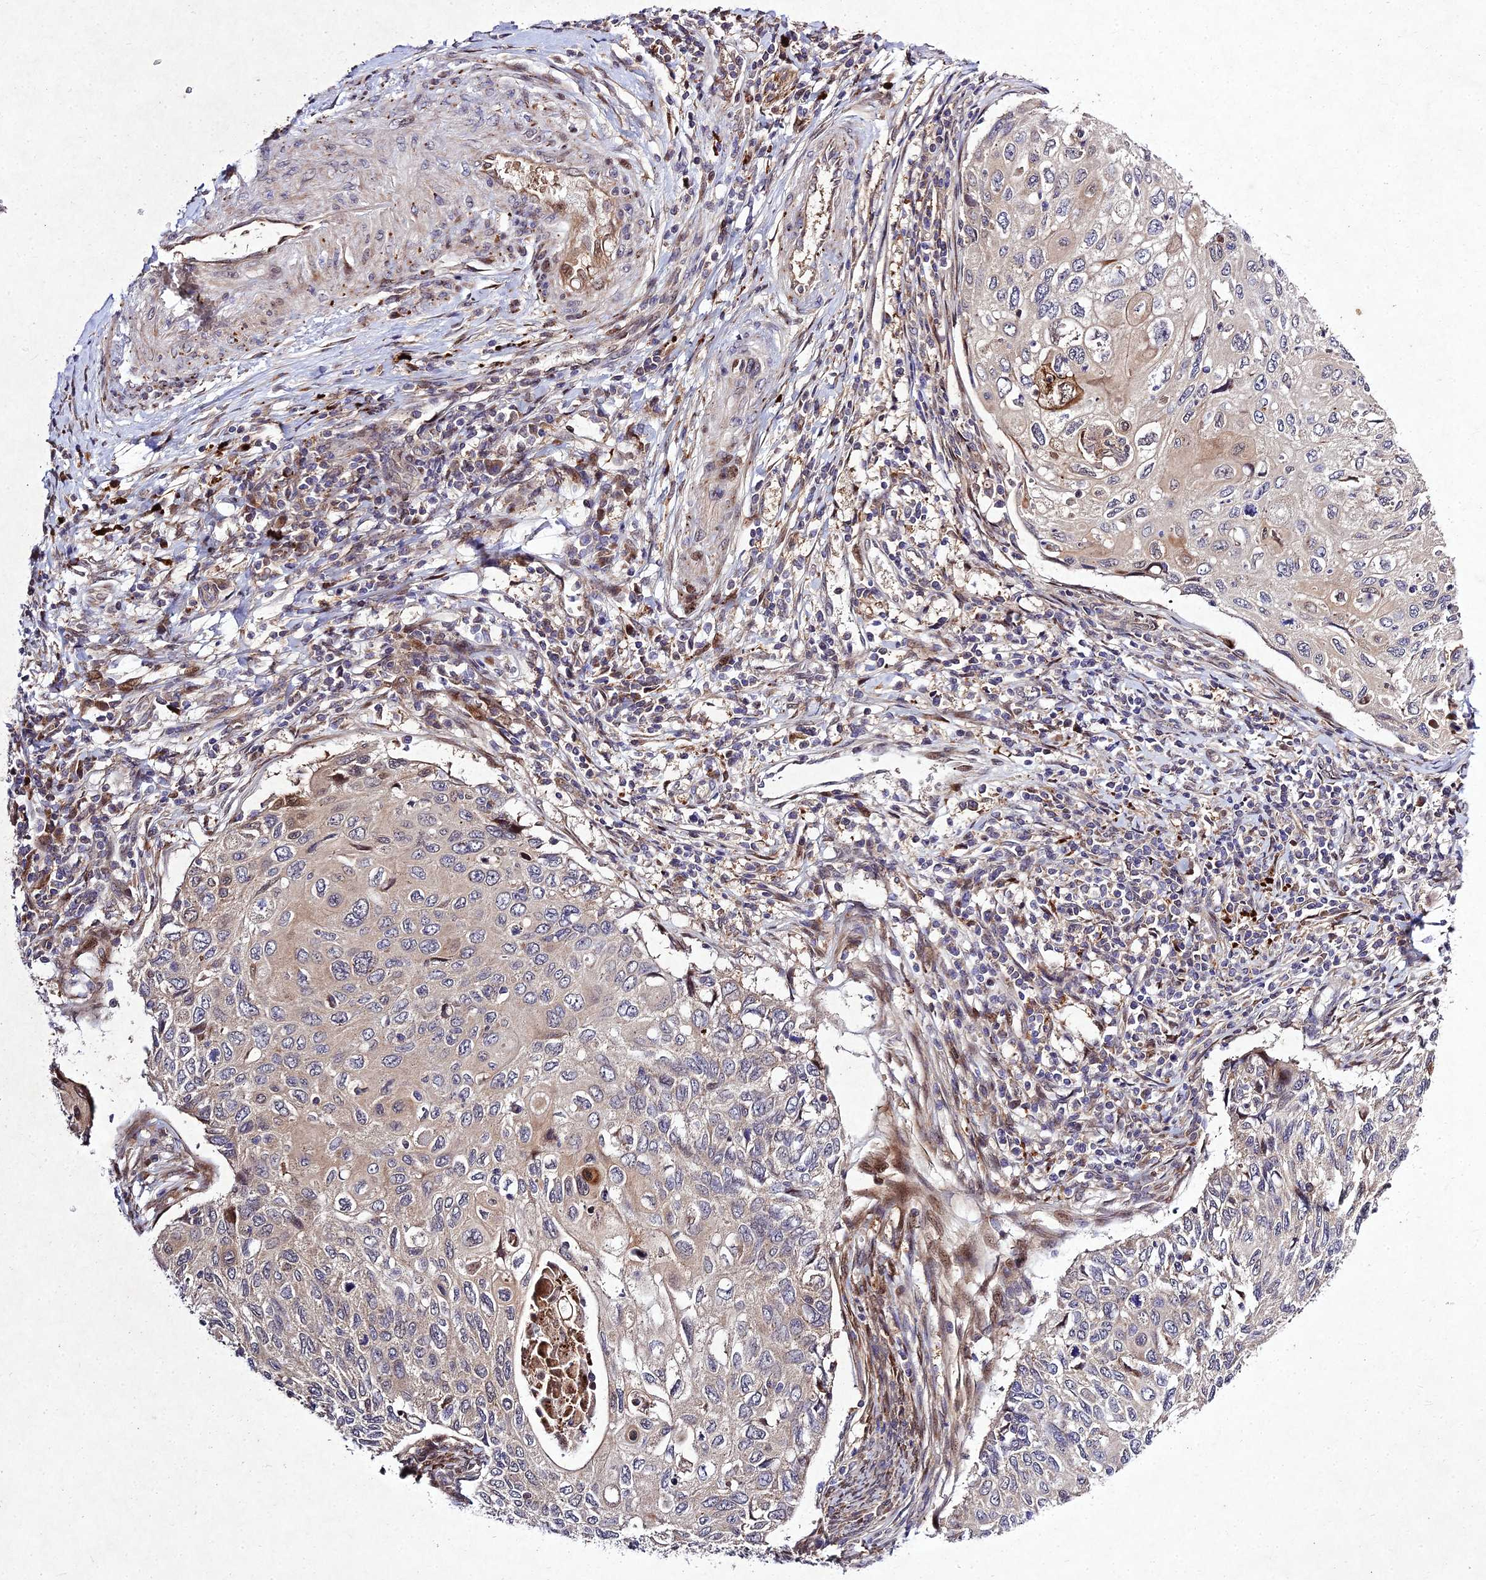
{"staining": {"intensity": "moderate", "quantity": "<25%", "location": "nuclear"}, "tissue": "cervical cancer", "cell_type": "Tumor cells", "image_type": "cancer", "snomed": [{"axis": "morphology", "description": "Squamous cell carcinoma, NOS"}, {"axis": "topography", "description": "Cervix"}], "caption": "Immunohistochemical staining of human cervical cancer displays moderate nuclear protein expression in approximately <25% of tumor cells.", "gene": "MKKS", "patient": {"sex": "female", "age": 70}}